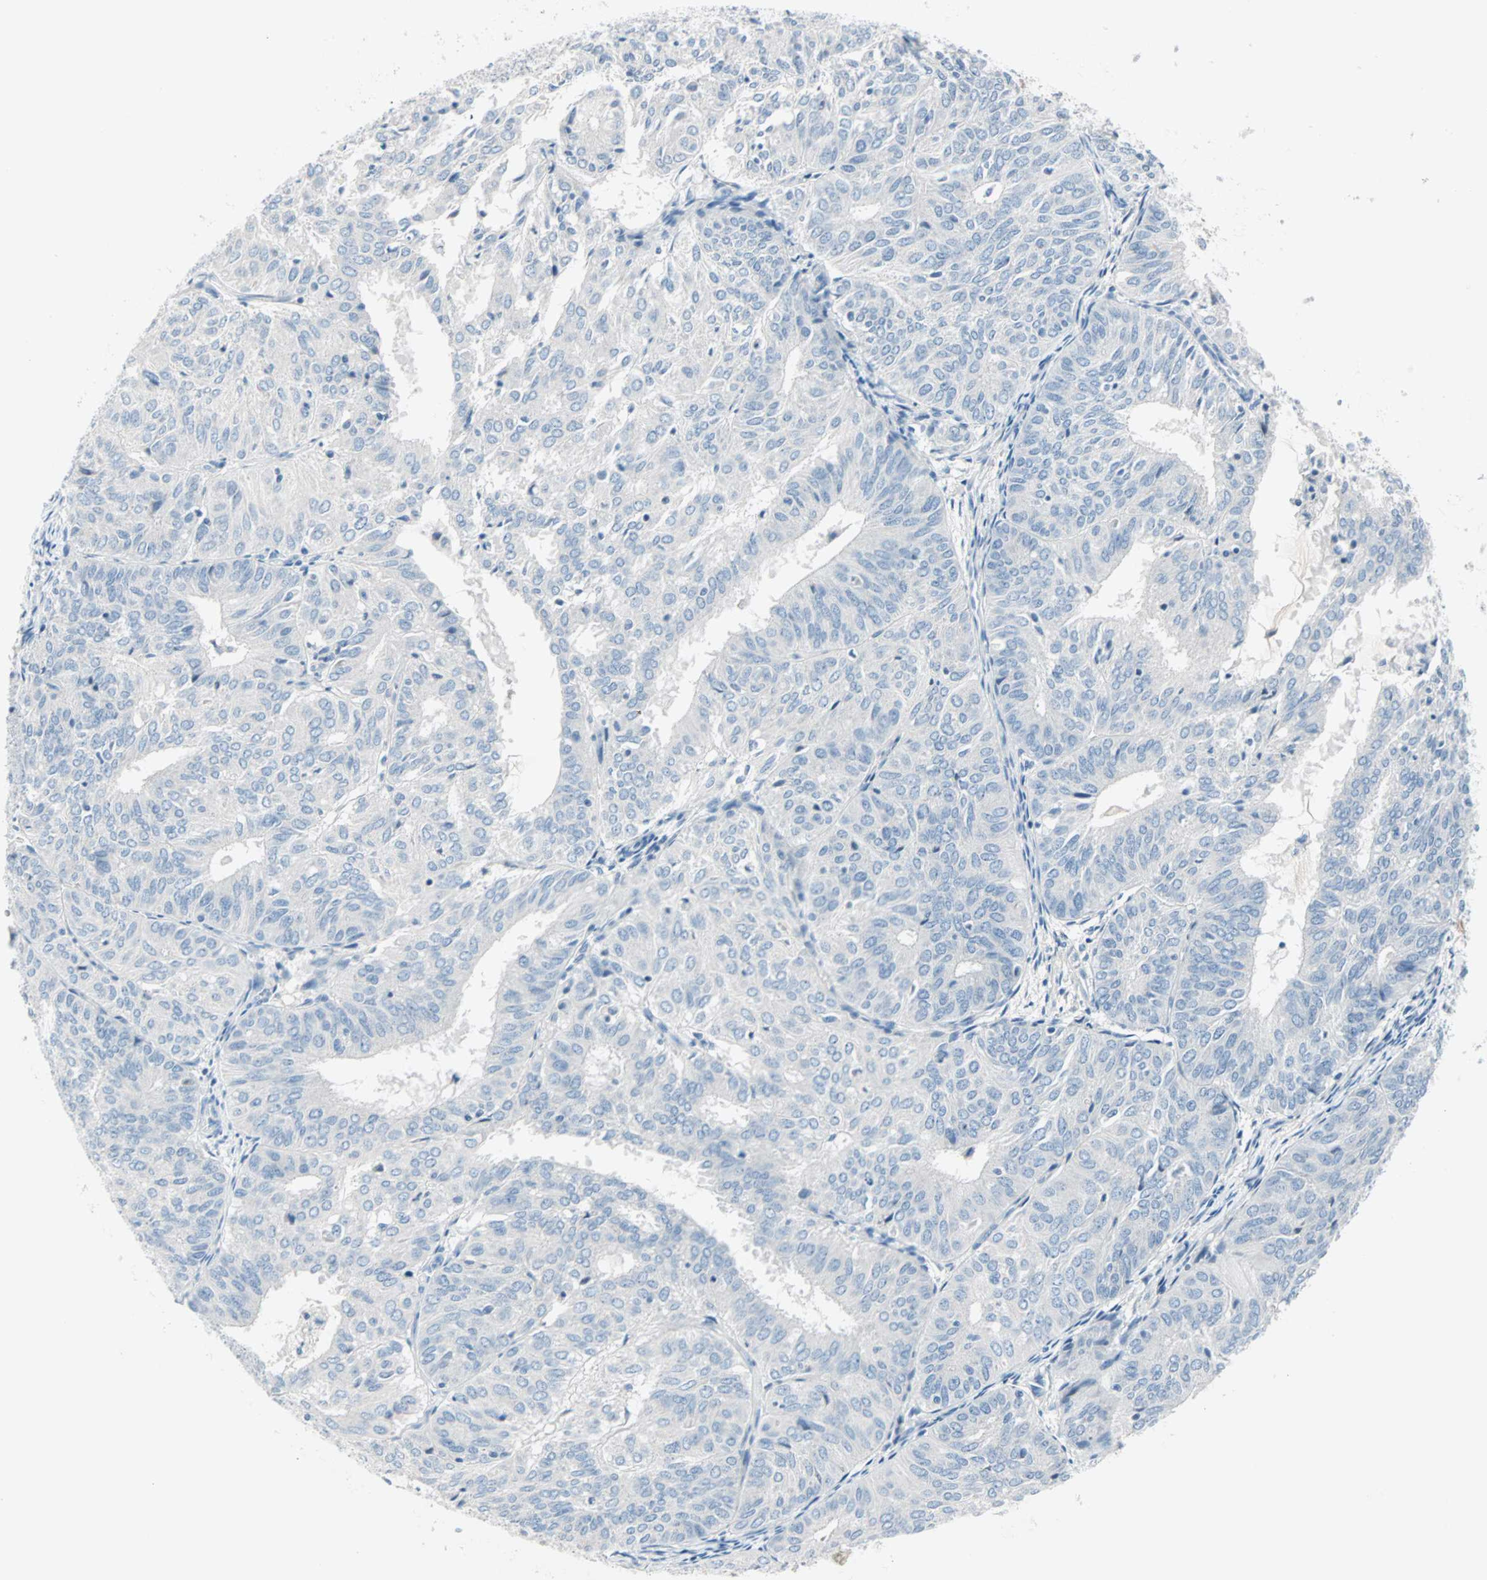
{"staining": {"intensity": "negative", "quantity": "none", "location": "none"}, "tissue": "endometrial cancer", "cell_type": "Tumor cells", "image_type": "cancer", "snomed": [{"axis": "morphology", "description": "Adenocarcinoma, NOS"}, {"axis": "topography", "description": "Uterus"}], "caption": "This is an immunohistochemistry (IHC) image of endometrial cancer (adenocarcinoma). There is no expression in tumor cells.", "gene": "NEFH", "patient": {"sex": "female", "age": 60}}